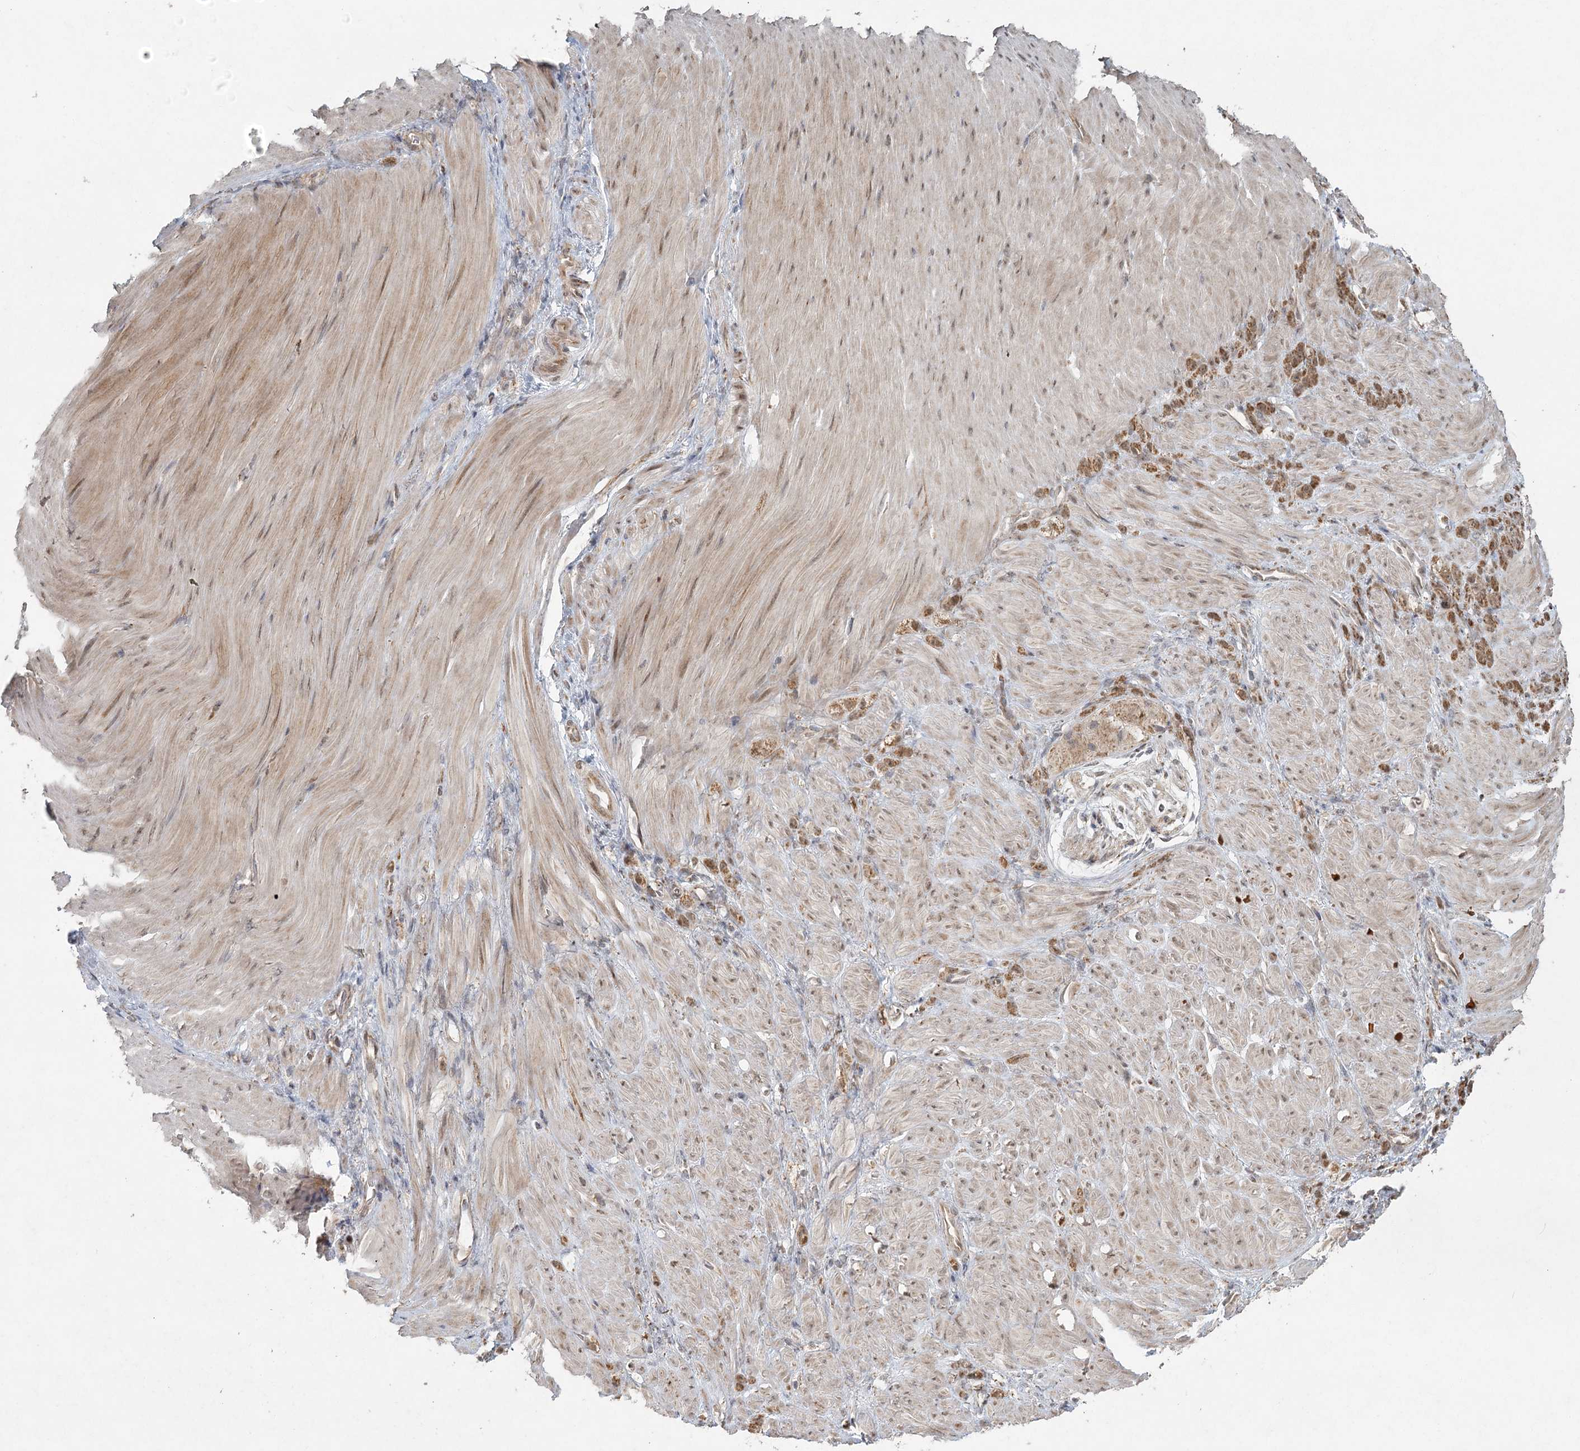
{"staining": {"intensity": "moderate", "quantity": ">75%", "location": "cytoplasmic/membranous"}, "tissue": "stomach cancer", "cell_type": "Tumor cells", "image_type": "cancer", "snomed": [{"axis": "morphology", "description": "Normal tissue, NOS"}, {"axis": "morphology", "description": "Adenocarcinoma, NOS"}, {"axis": "topography", "description": "Stomach"}], "caption": "Stomach adenocarcinoma tissue exhibits moderate cytoplasmic/membranous staining in approximately >75% of tumor cells", "gene": "LACTB", "patient": {"sex": "male", "age": 82}}